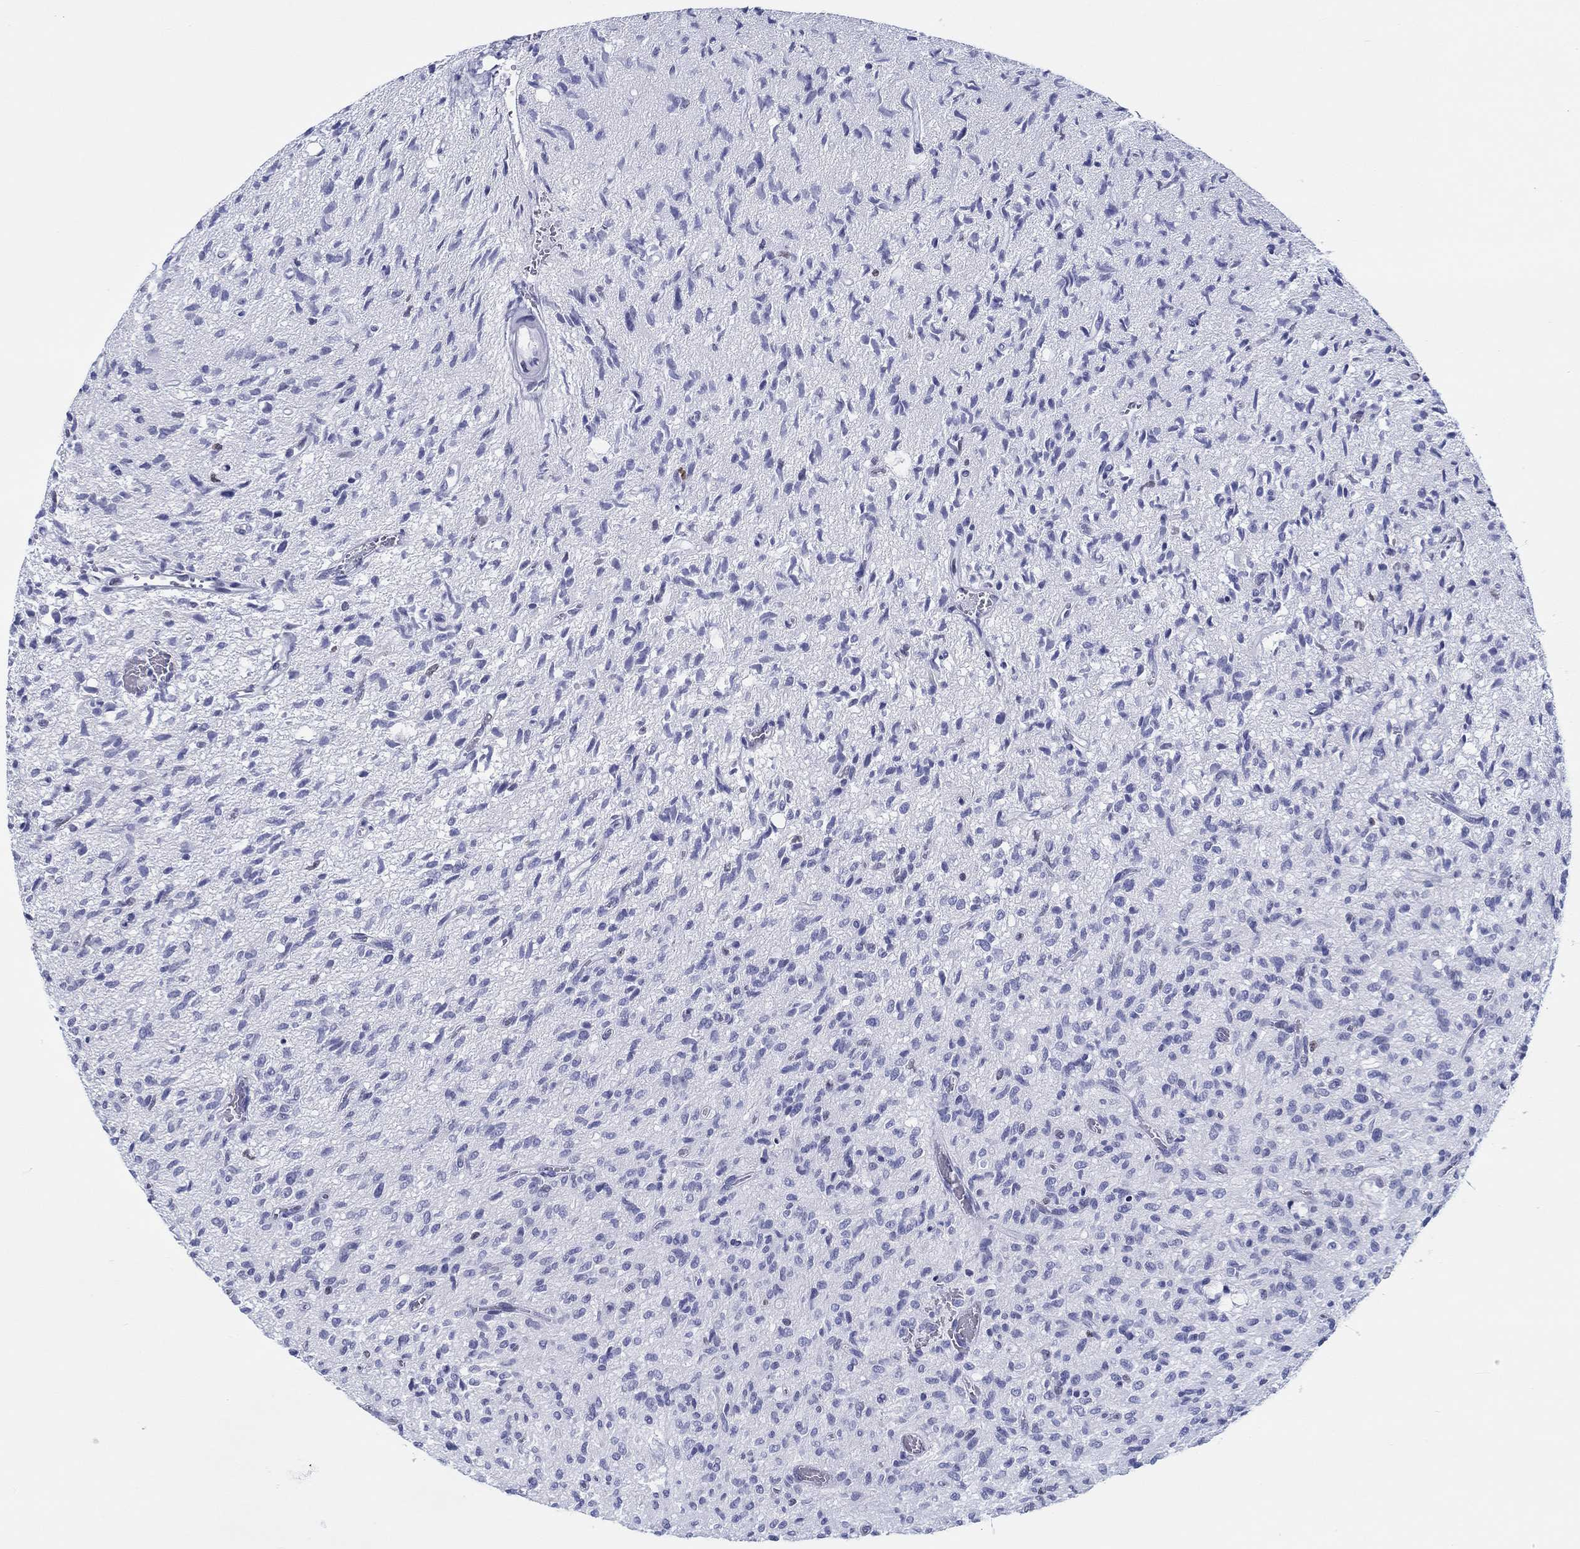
{"staining": {"intensity": "negative", "quantity": "none", "location": "none"}, "tissue": "glioma", "cell_type": "Tumor cells", "image_type": "cancer", "snomed": [{"axis": "morphology", "description": "Glioma, malignant, High grade"}, {"axis": "topography", "description": "Brain"}], "caption": "IHC of glioma shows no expression in tumor cells.", "gene": "H1-1", "patient": {"sex": "male", "age": 64}}